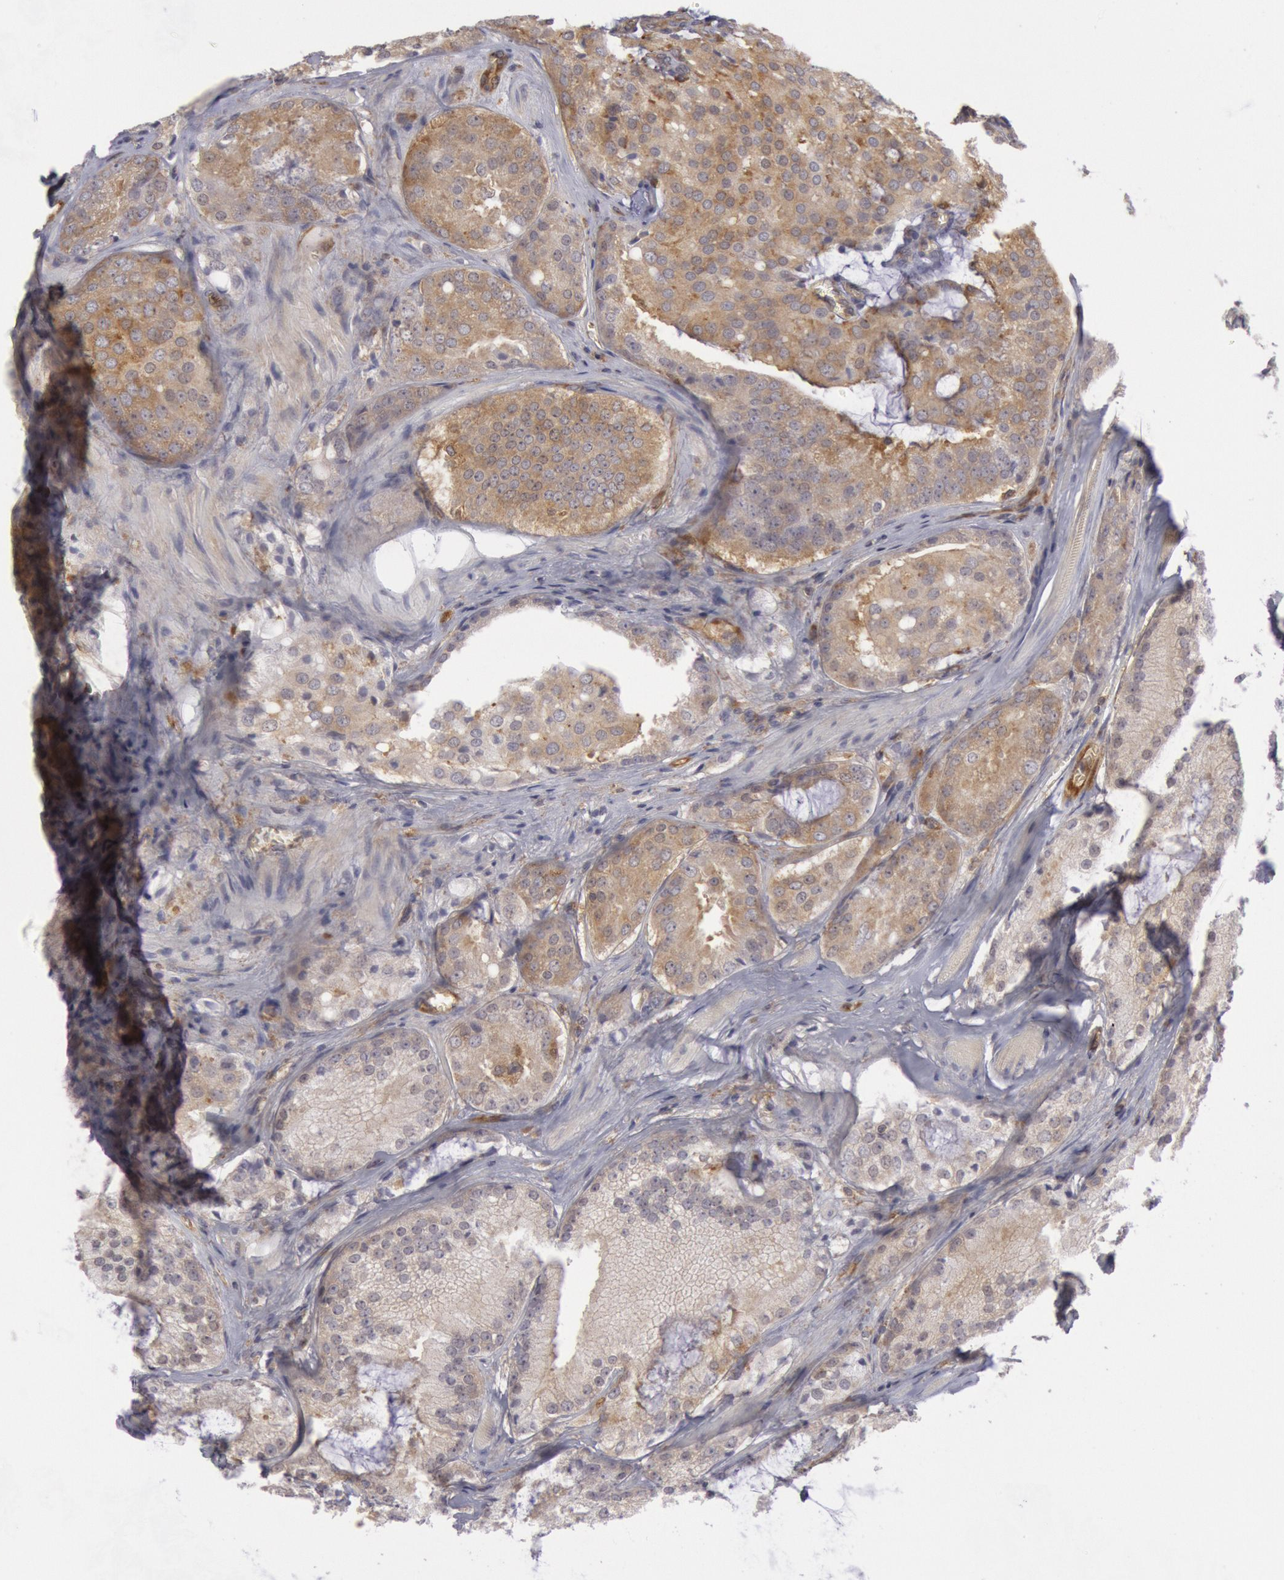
{"staining": {"intensity": "weak", "quantity": ">75%", "location": "cytoplasmic/membranous"}, "tissue": "prostate cancer", "cell_type": "Tumor cells", "image_type": "cancer", "snomed": [{"axis": "morphology", "description": "Adenocarcinoma, Medium grade"}, {"axis": "topography", "description": "Prostate"}], "caption": "Protein staining of prostate adenocarcinoma (medium-grade) tissue displays weak cytoplasmic/membranous staining in approximately >75% of tumor cells.", "gene": "IKBKB", "patient": {"sex": "male", "age": 60}}